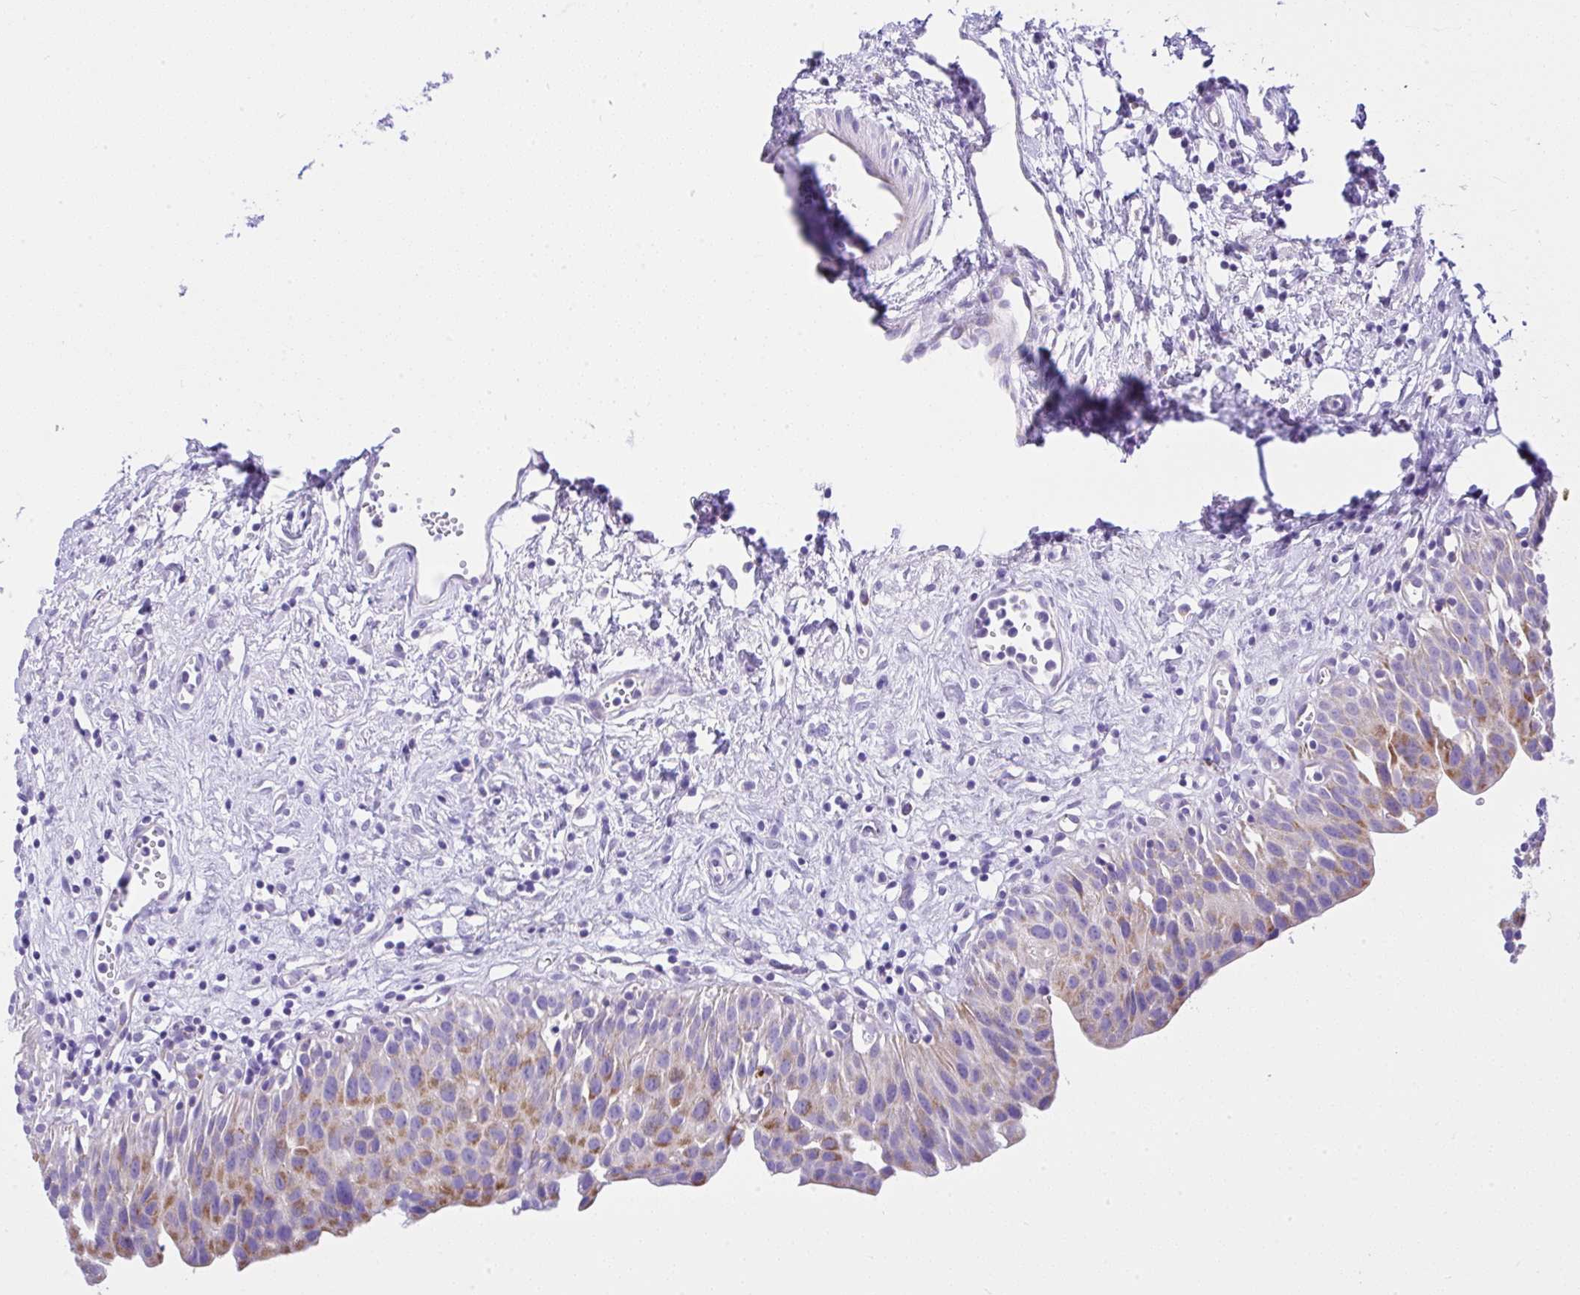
{"staining": {"intensity": "moderate", "quantity": "25%-75%", "location": "cytoplasmic/membranous"}, "tissue": "urinary bladder", "cell_type": "Urothelial cells", "image_type": "normal", "snomed": [{"axis": "morphology", "description": "Normal tissue, NOS"}, {"axis": "topography", "description": "Urinary bladder"}], "caption": "Urinary bladder stained with DAB (3,3'-diaminobenzidine) IHC reveals medium levels of moderate cytoplasmic/membranous positivity in about 25%-75% of urothelial cells.", "gene": "SLC13A1", "patient": {"sex": "male", "age": 51}}